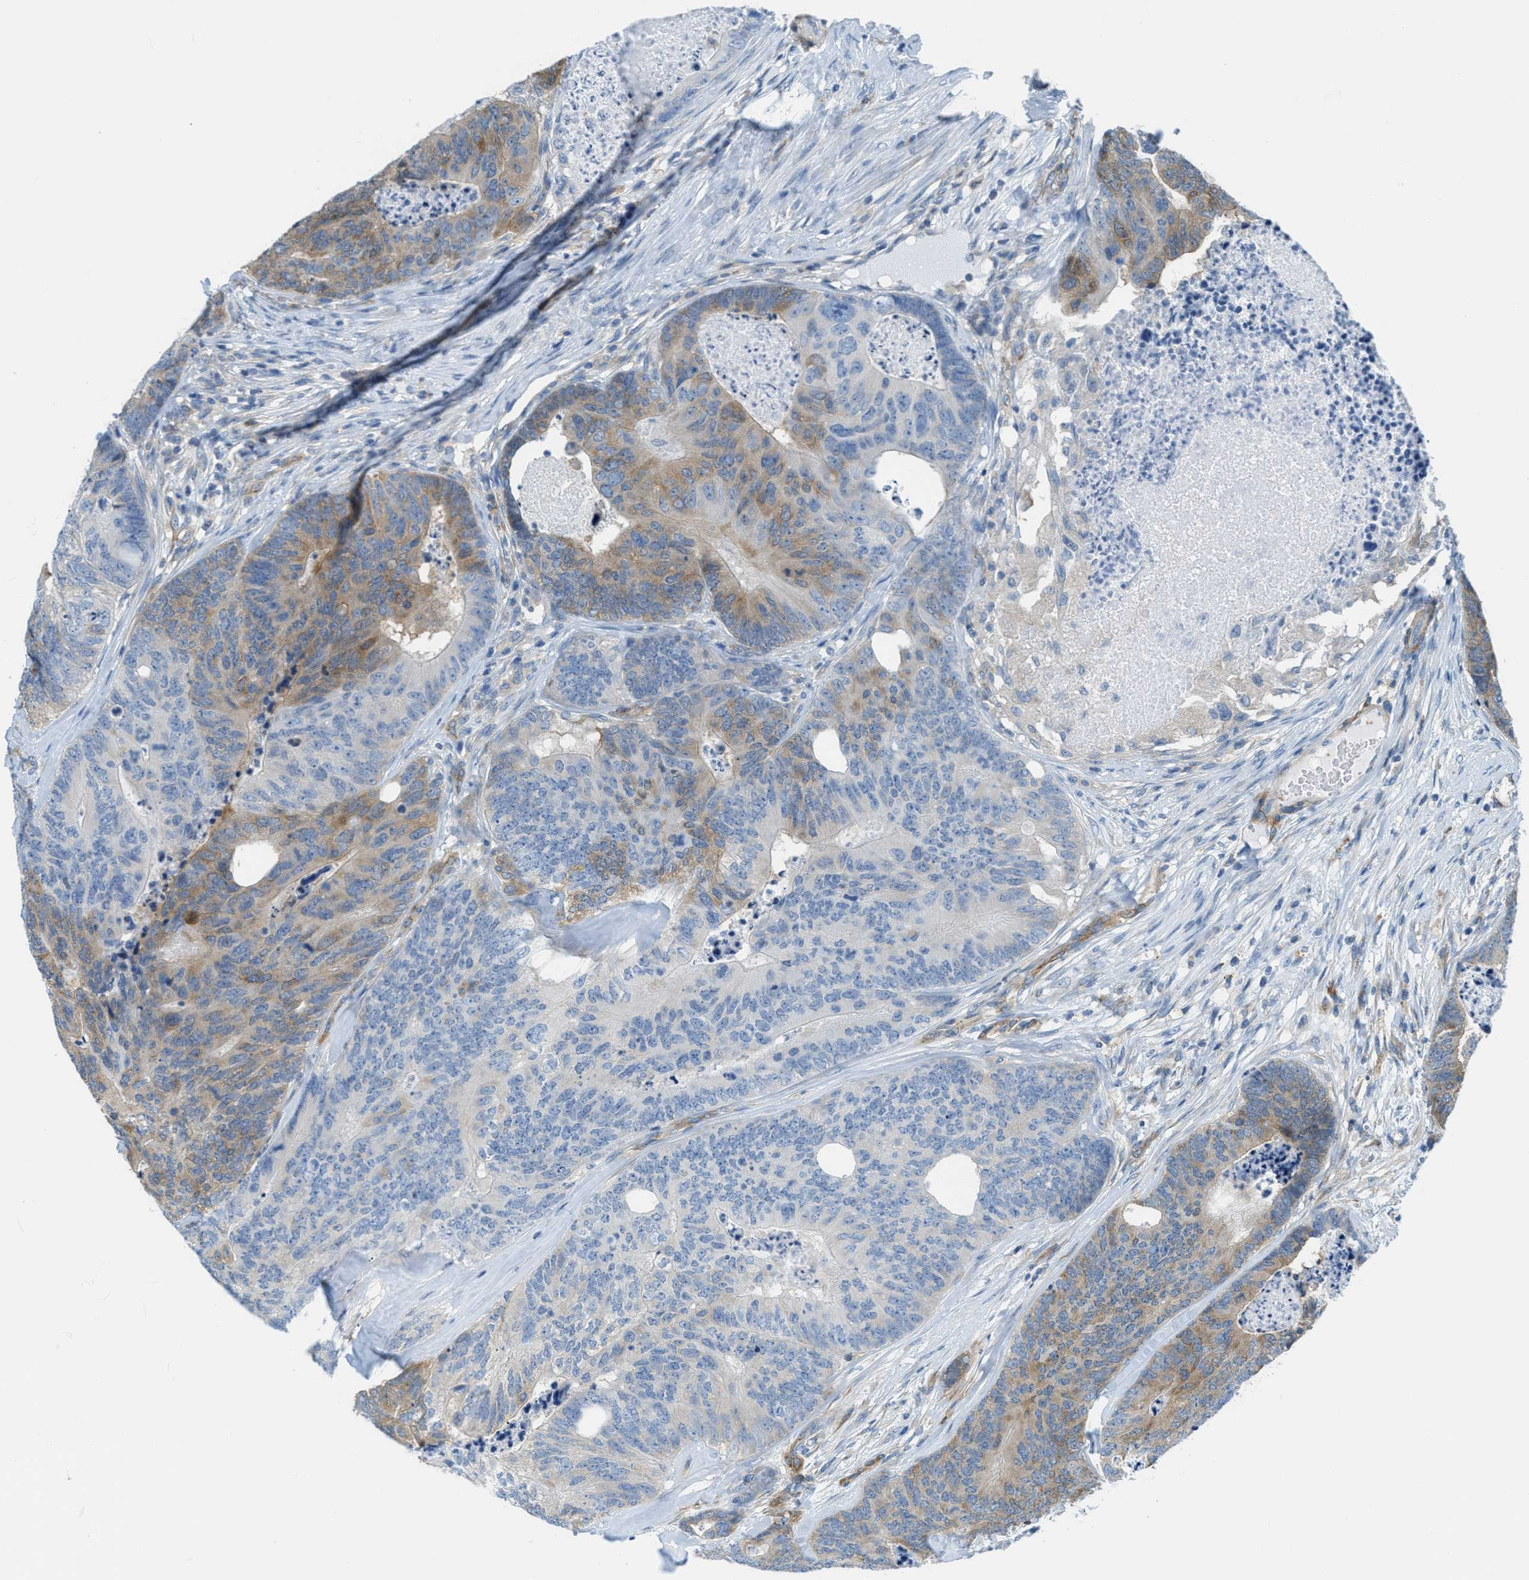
{"staining": {"intensity": "moderate", "quantity": "25%-75%", "location": "cytoplasmic/membranous"}, "tissue": "colorectal cancer", "cell_type": "Tumor cells", "image_type": "cancer", "snomed": [{"axis": "morphology", "description": "Adenocarcinoma, NOS"}, {"axis": "topography", "description": "Colon"}], "caption": "Adenocarcinoma (colorectal) stained with immunohistochemistry (IHC) reveals moderate cytoplasmic/membranous staining in approximately 25%-75% of tumor cells.", "gene": "MAPRE2", "patient": {"sex": "female", "age": 67}}